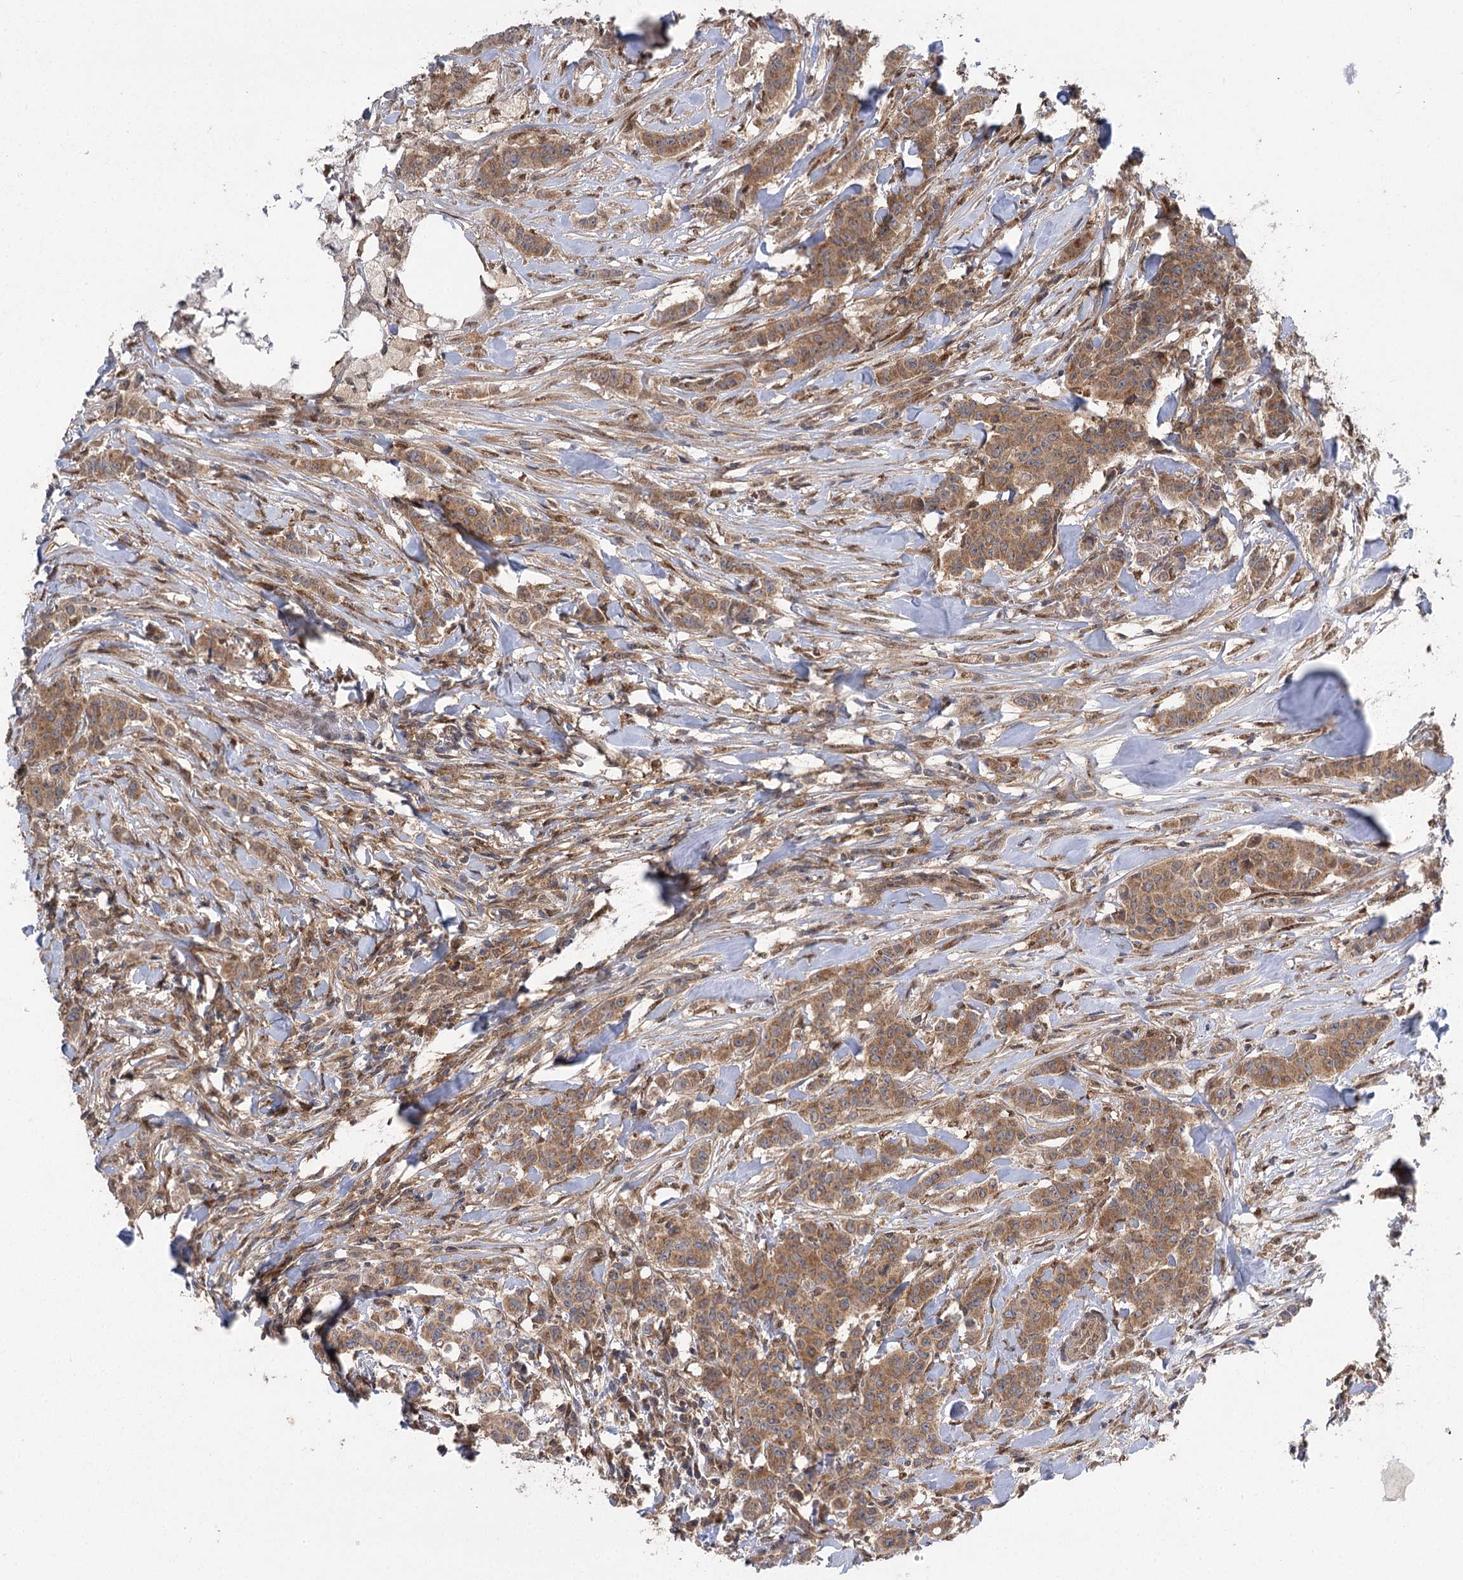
{"staining": {"intensity": "moderate", "quantity": ">75%", "location": "cytoplasmic/membranous"}, "tissue": "breast cancer", "cell_type": "Tumor cells", "image_type": "cancer", "snomed": [{"axis": "morphology", "description": "Duct carcinoma"}, {"axis": "topography", "description": "Breast"}], "caption": "Human breast cancer stained with a protein marker exhibits moderate staining in tumor cells.", "gene": "C12orf4", "patient": {"sex": "female", "age": 40}}